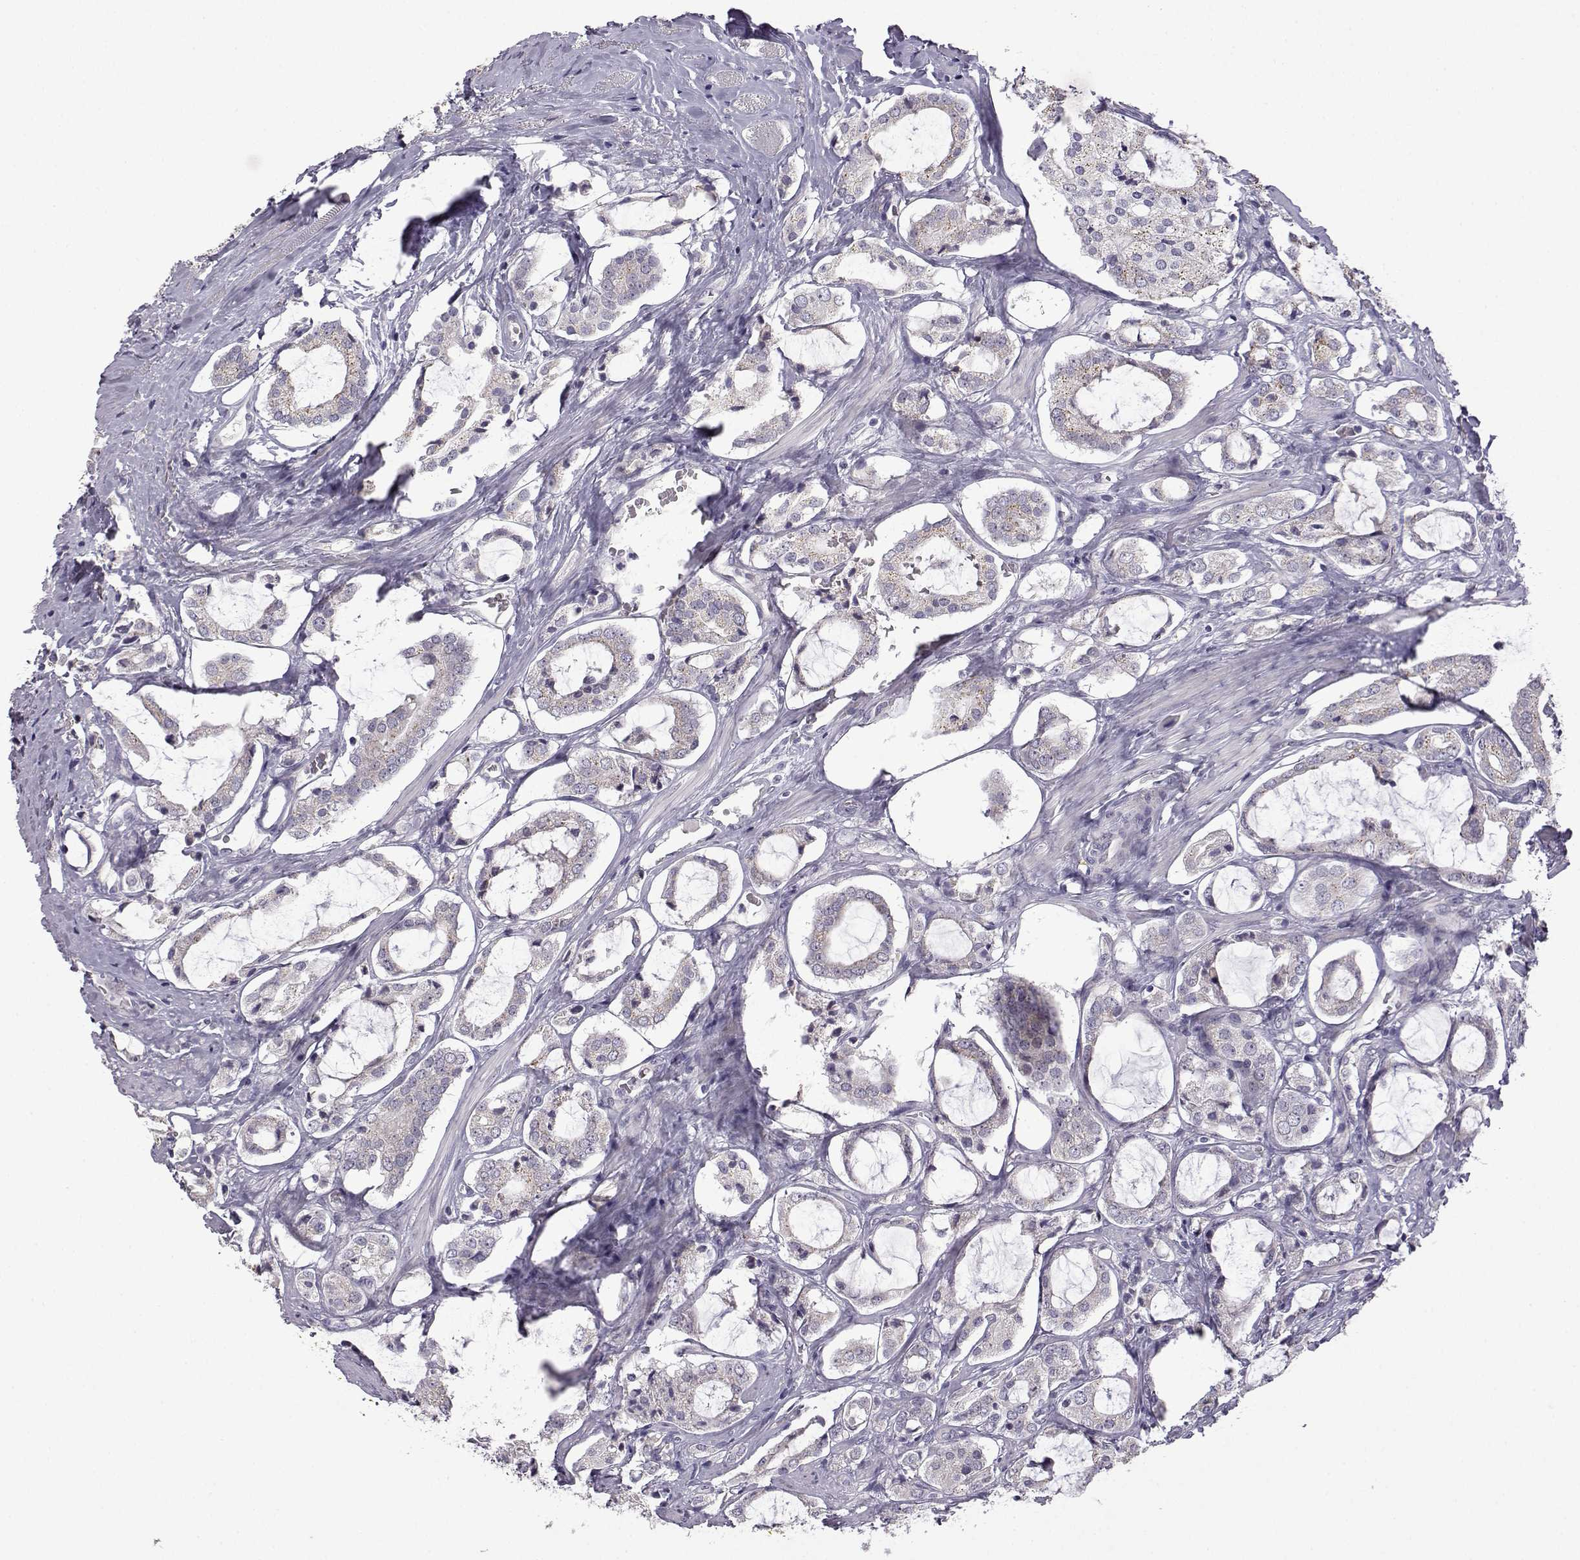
{"staining": {"intensity": "negative", "quantity": "none", "location": "none"}, "tissue": "prostate cancer", "cell_type": "Tumor cells", "image_type": "cancer", "snomed": [{"axis": "morphology", "description": "Adenocarcinoma, NOS"}, {"axis": "topography", "description": "Prostate"}], "caption": "The histopathology image displays no staining of tumor cells in prostate adenocarcinoma. Nuclei are stained in blue.", "gene": "VGF", "patient": {"sex": "male", "age": 66}}